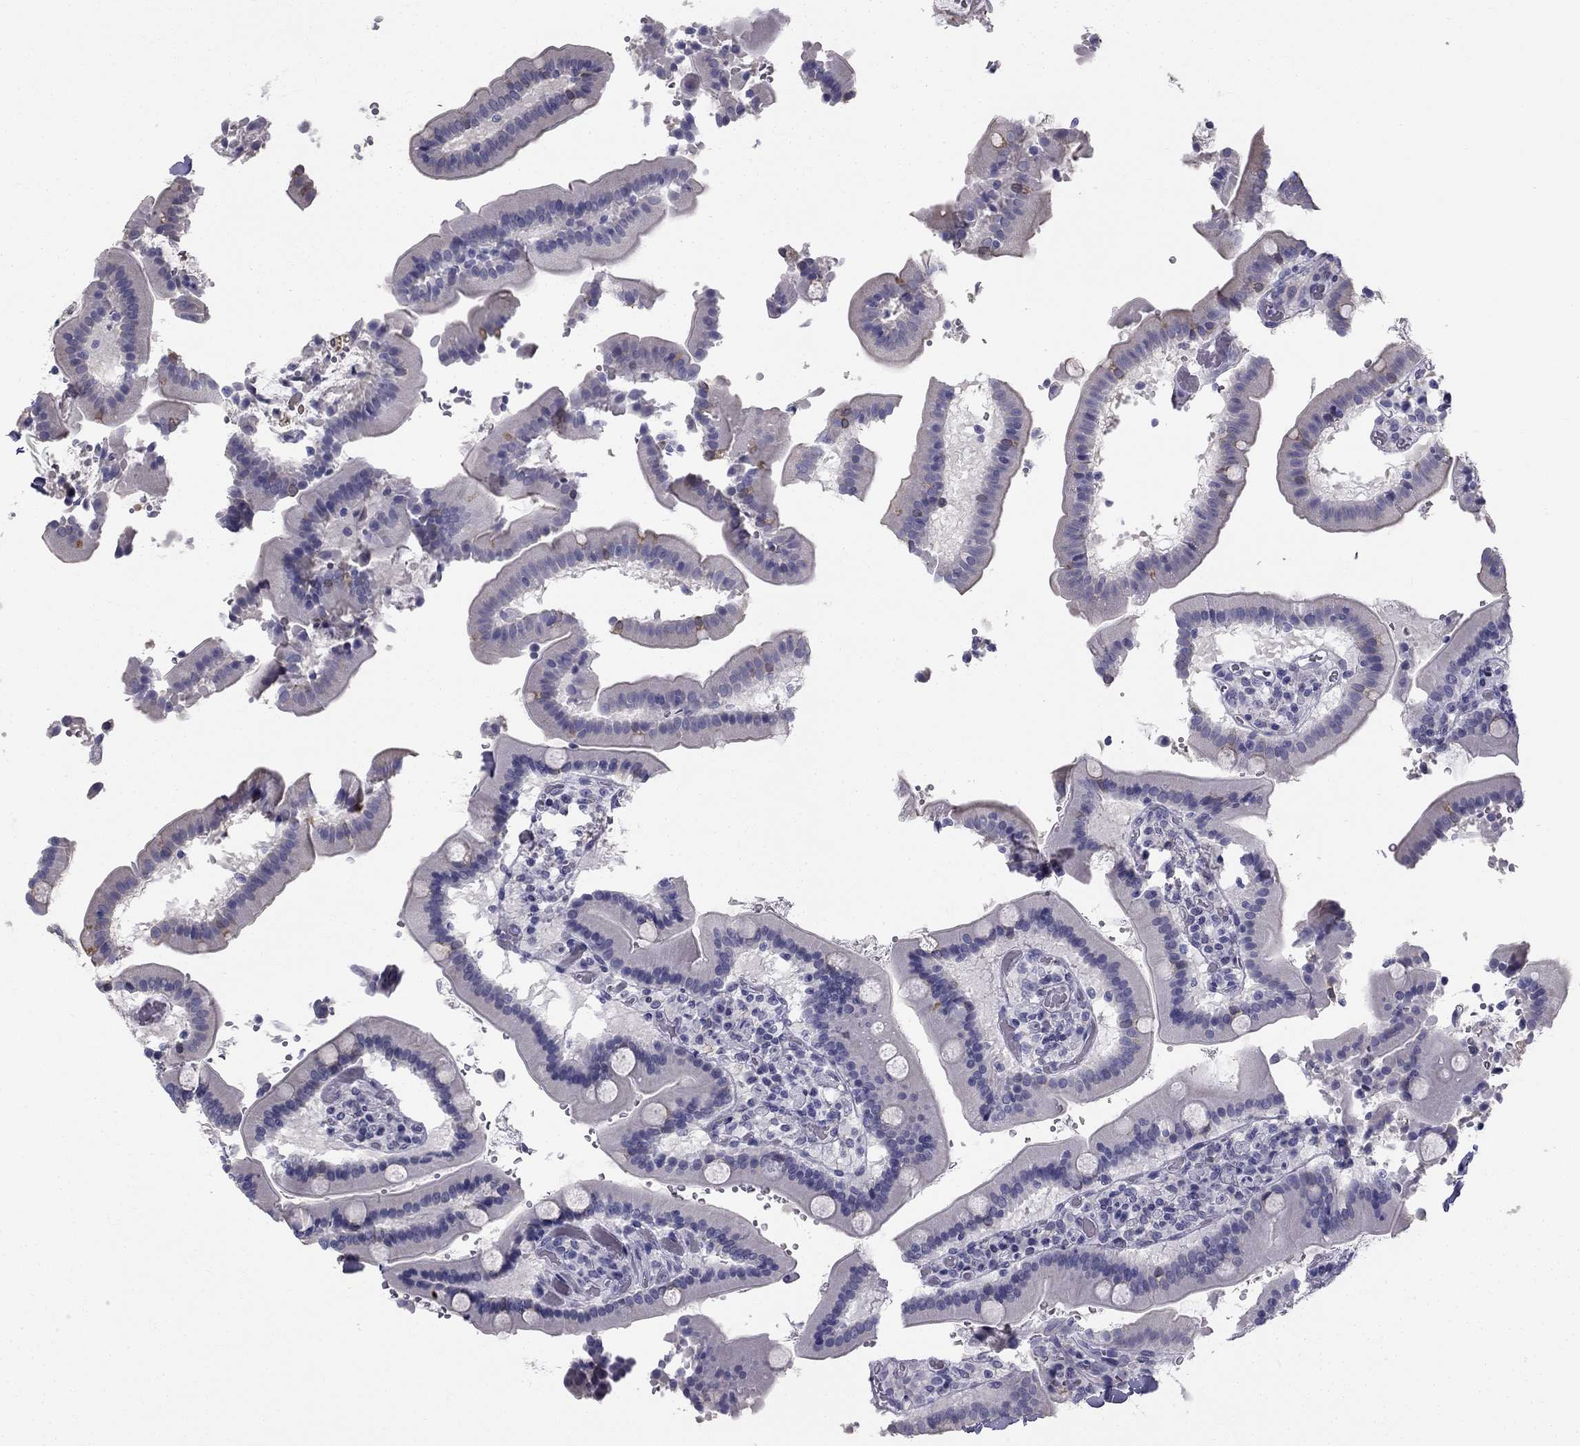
{"staining": {"intensity": "negative", "quantity": "none", "location": "none"}, "tissue": "duodenum", "cell_type": "Glandular cells", "image_type": "normal", "snomed": [{"axis": "morphology", "description": "Normal tissue, NOS"}, {"axis": "topography", "description": "Duodenum"}], "caption": "Histopathology image shows no significant protein positivity in glandular cells of benign duodenum.", "gene": "CCDC40", "patient": {"sex": "female", "age": 62}}